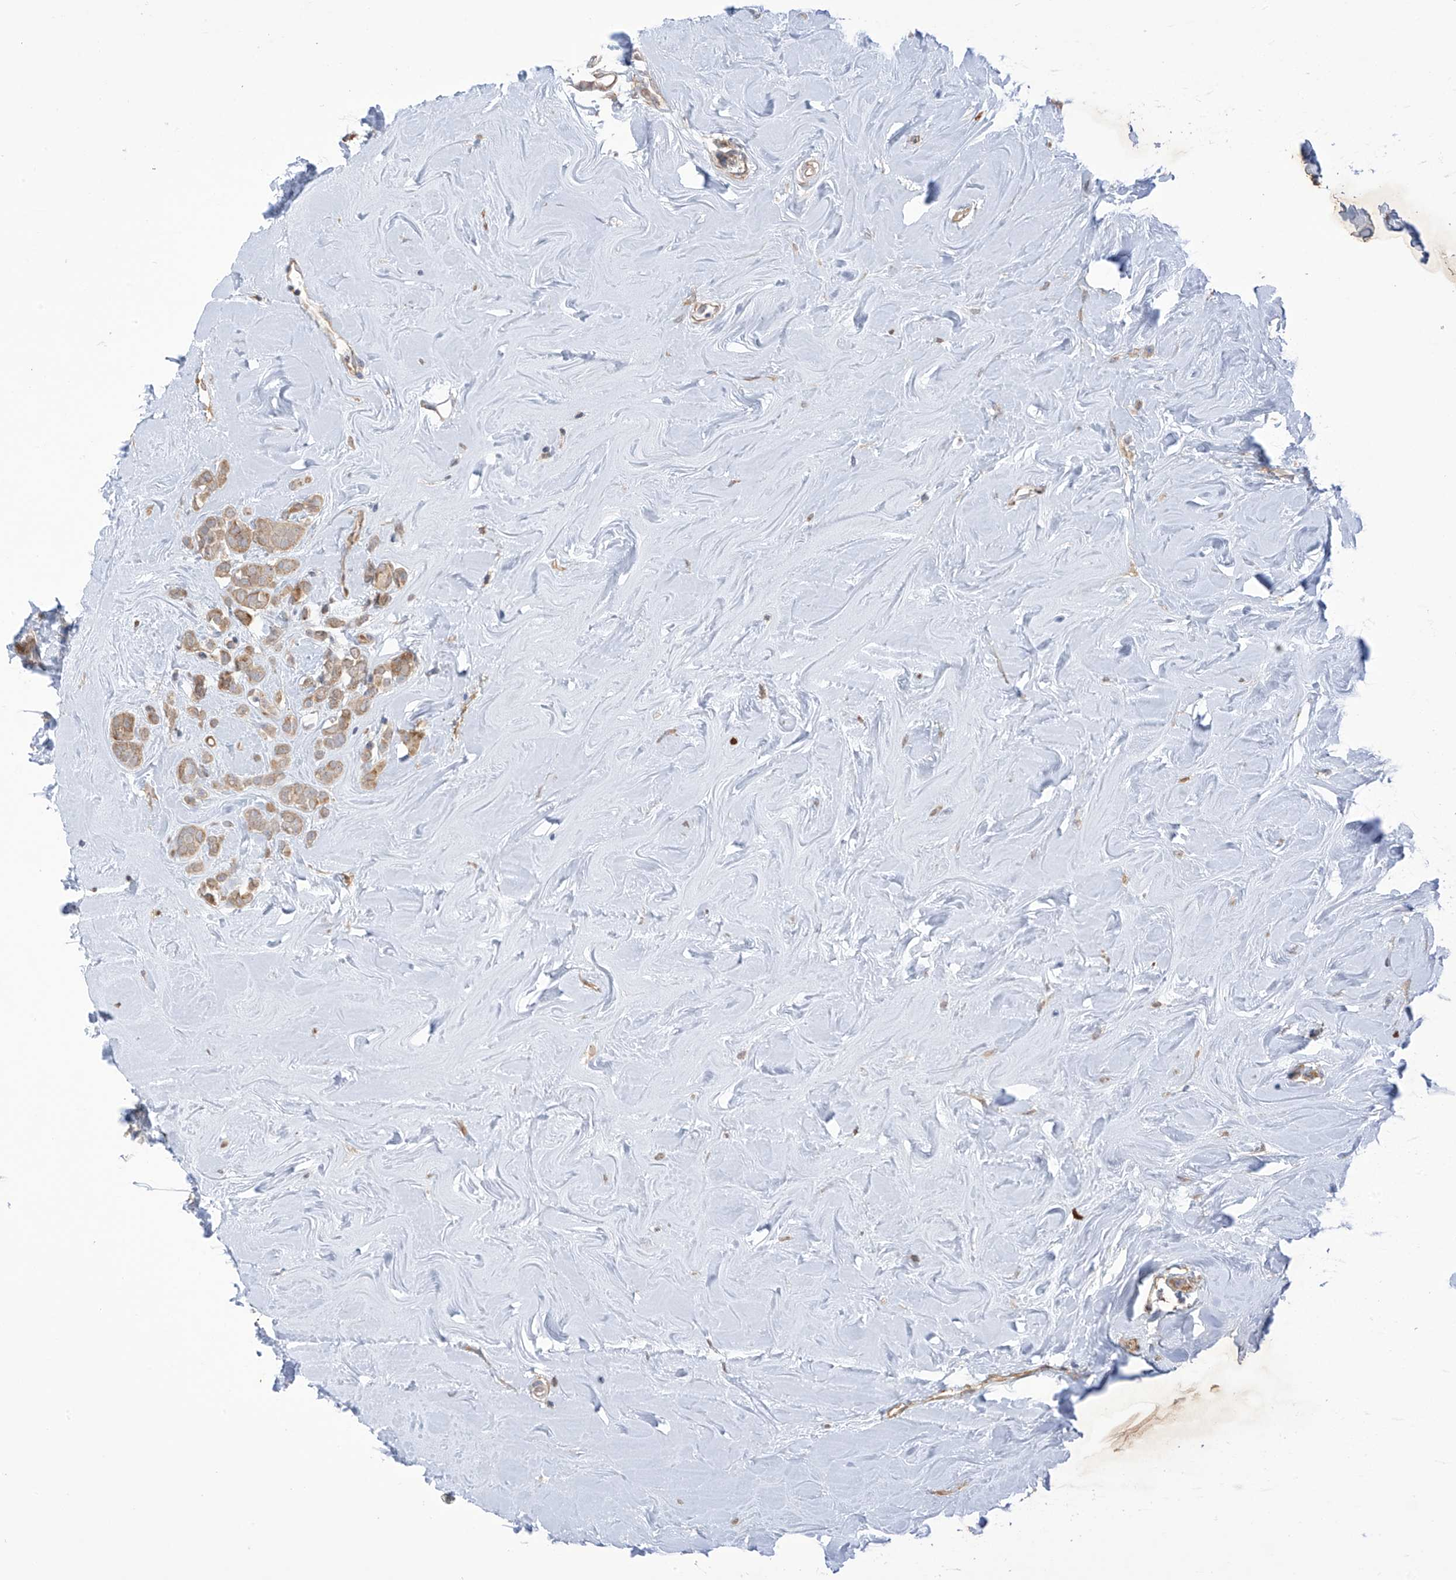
{"staining": {"intensity": "weak", "quantity": ">75%", "location": "cytoplasmic/membranous"}, "tissue": "breast cancer", "cell_type": "Tumor cells", "image_type": "cancer", "snomed": [{"axis": "morphology", "description": "Lobular carcinoma"}, {"axis": "topography", "description": "Breast"}], "caption": "Immunohistochemical staining of breast lobular carcinoma shows weak cytoplasmic/membranous protein positivity in about >75% of tumor cells. The protein is shown in brown color, while the nuclei are stained blue.", "gene": "KIAA1522", "patient": {"sex": "female", "age": 47}}